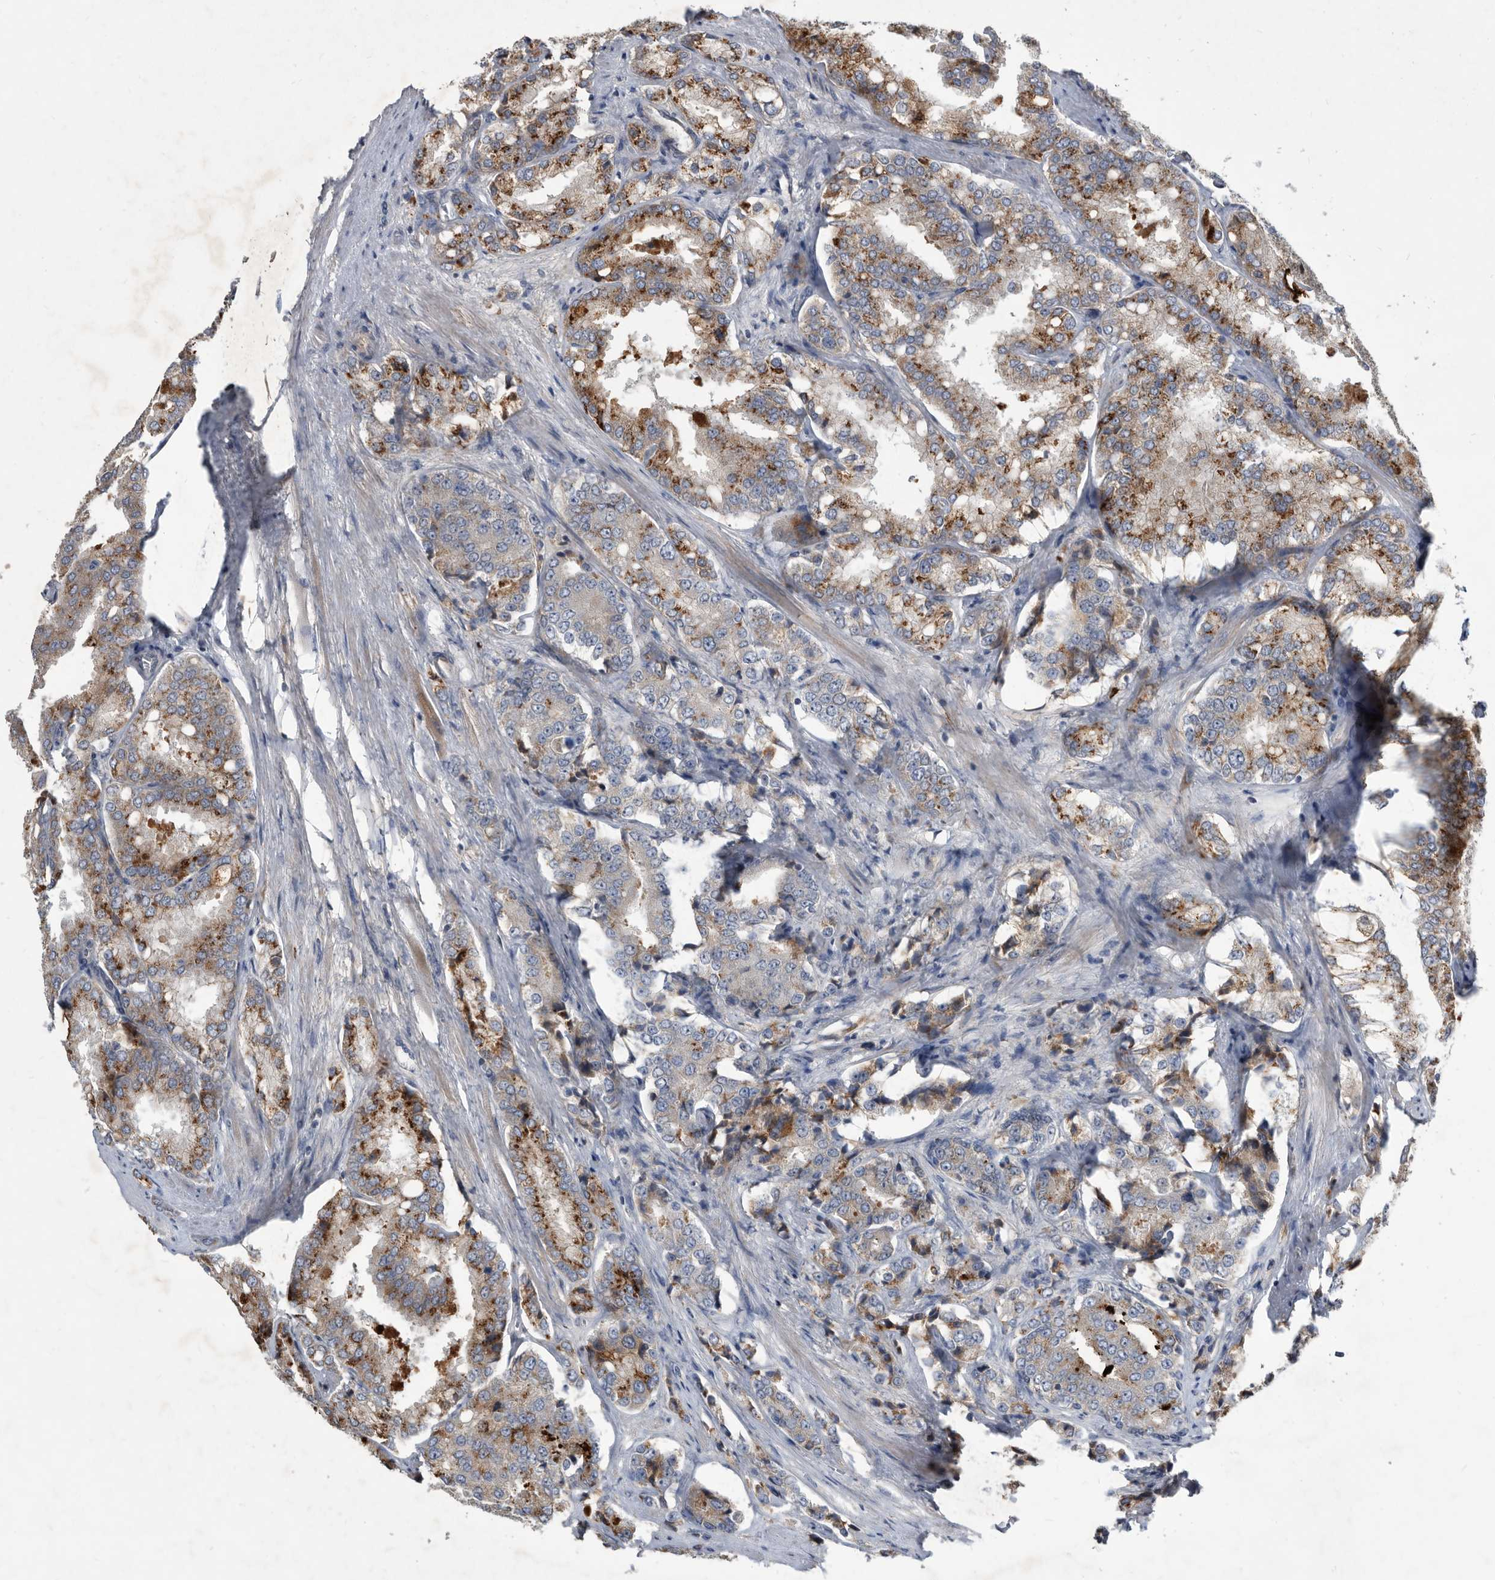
{"staining": {"intensity": "moderate", "quantity": ">75%", "location": "cytoplasmic/membranous"}, "tissue": "prostate cancer", "cell_type": "Tumor cells", "image_type": "cancer", "snomed": [{"axis": "morphology", "description": "Adenocarcinoma, High grade"}, {"axis": "topography", "description": "Prostate"}], "caption": "A medium amount of moderate cytoplasmic/membranous staining is identified in about >75% of tumor cells in adenocarcinoma (high-grade) (prostate) tissue.", "gene": "PI15", "patient": {"sex": "male", "age": 50}}